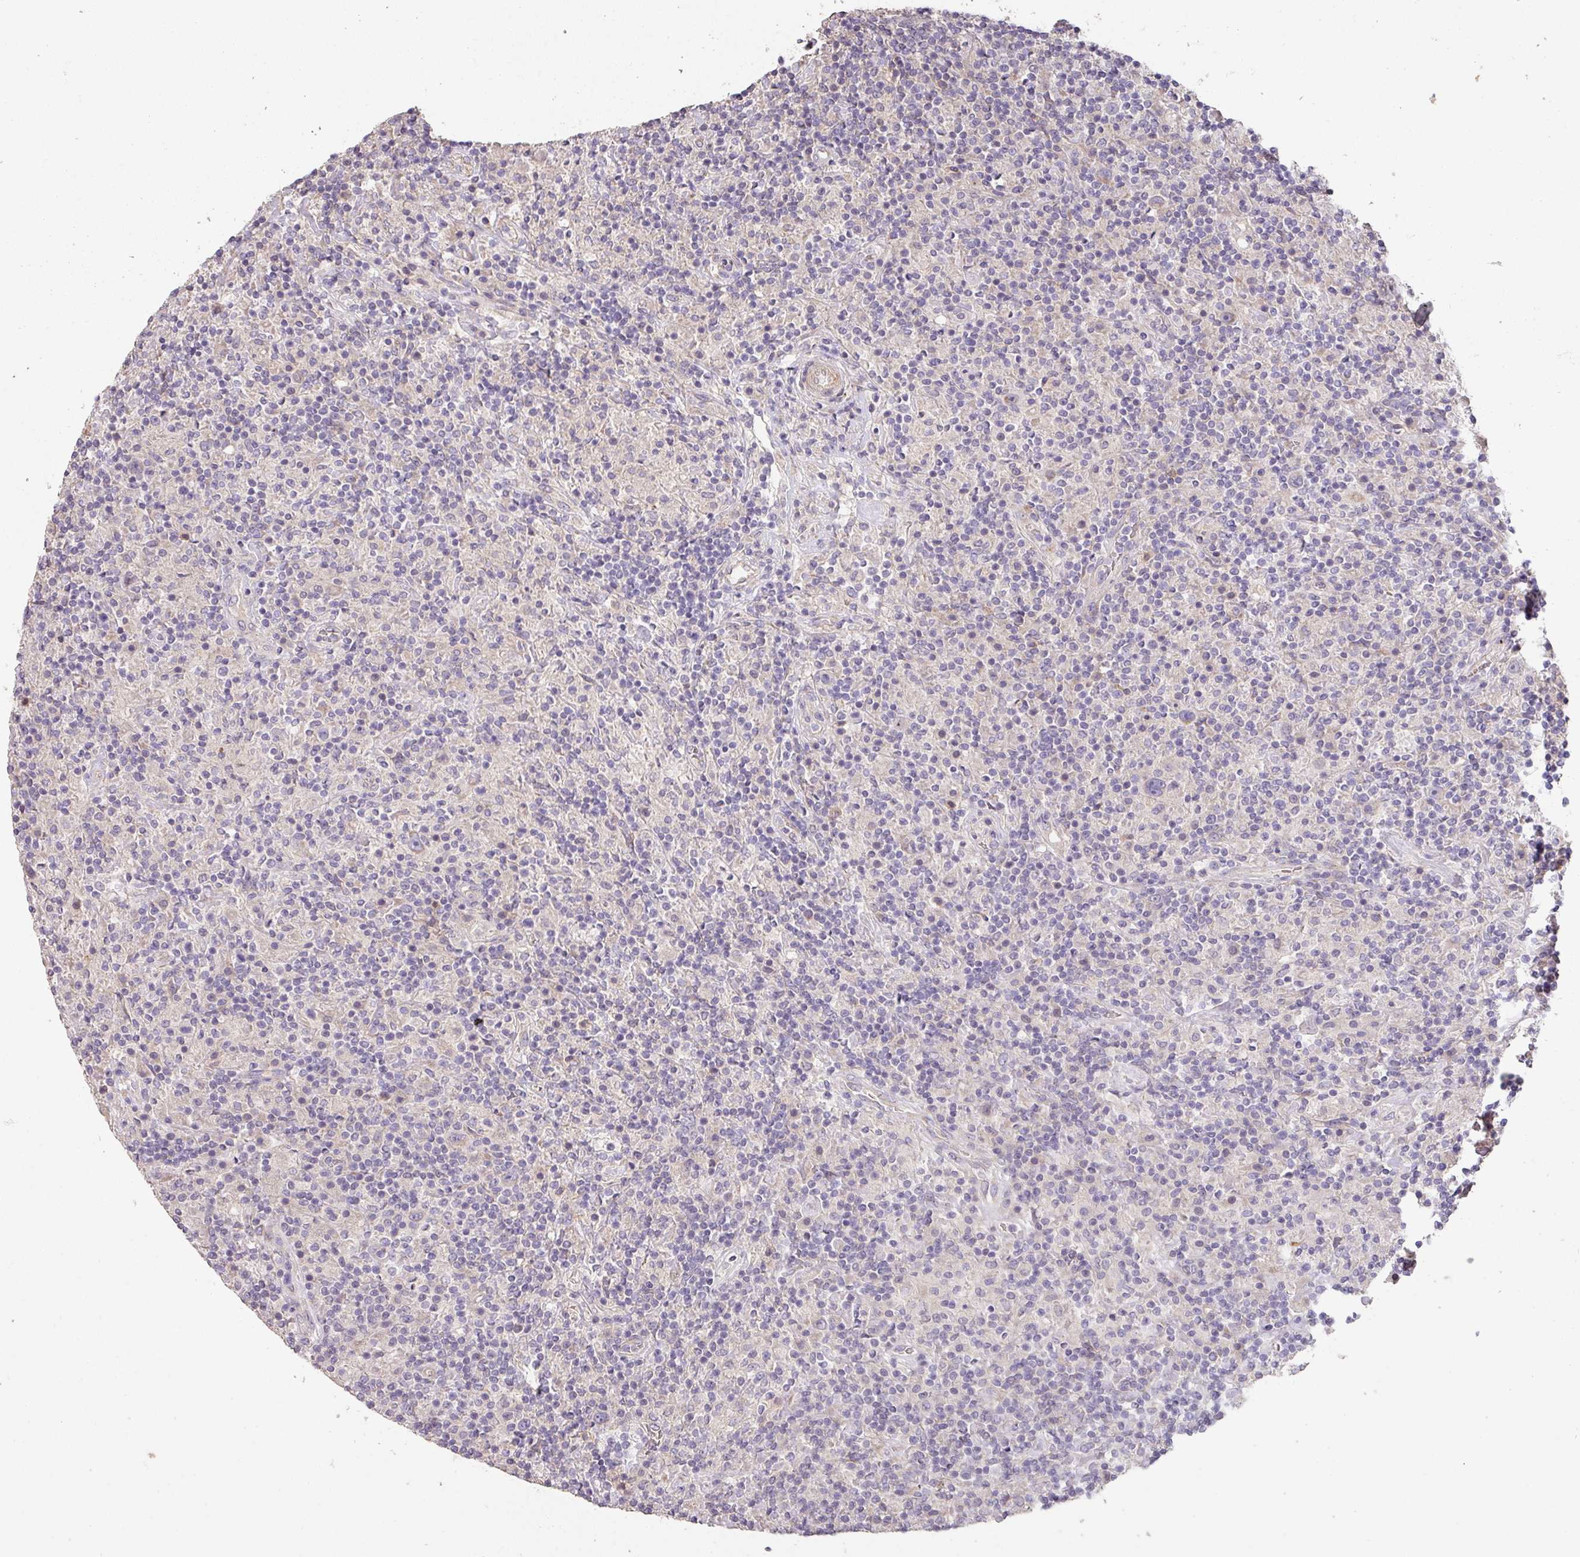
{"staining": {"intensity": "negative", "quantity": "none", "location": "none"}, "tissue": "lymphoma", "cell_type": "Tumor cells", "image_type": "cancer", "snomed": [{"axis": "morphology", "description": "Hodgkin's disease, NOS"}, {"axis": "topography", "description": "Lymph node"}], "caption": "Immunohistochemical staining of Hodgkin's disease shows no significant expression in tumor cells. Nuclei are stained in blue.", "gene": "PCDH1", "patient": {"sex": "male", "age": 70}}